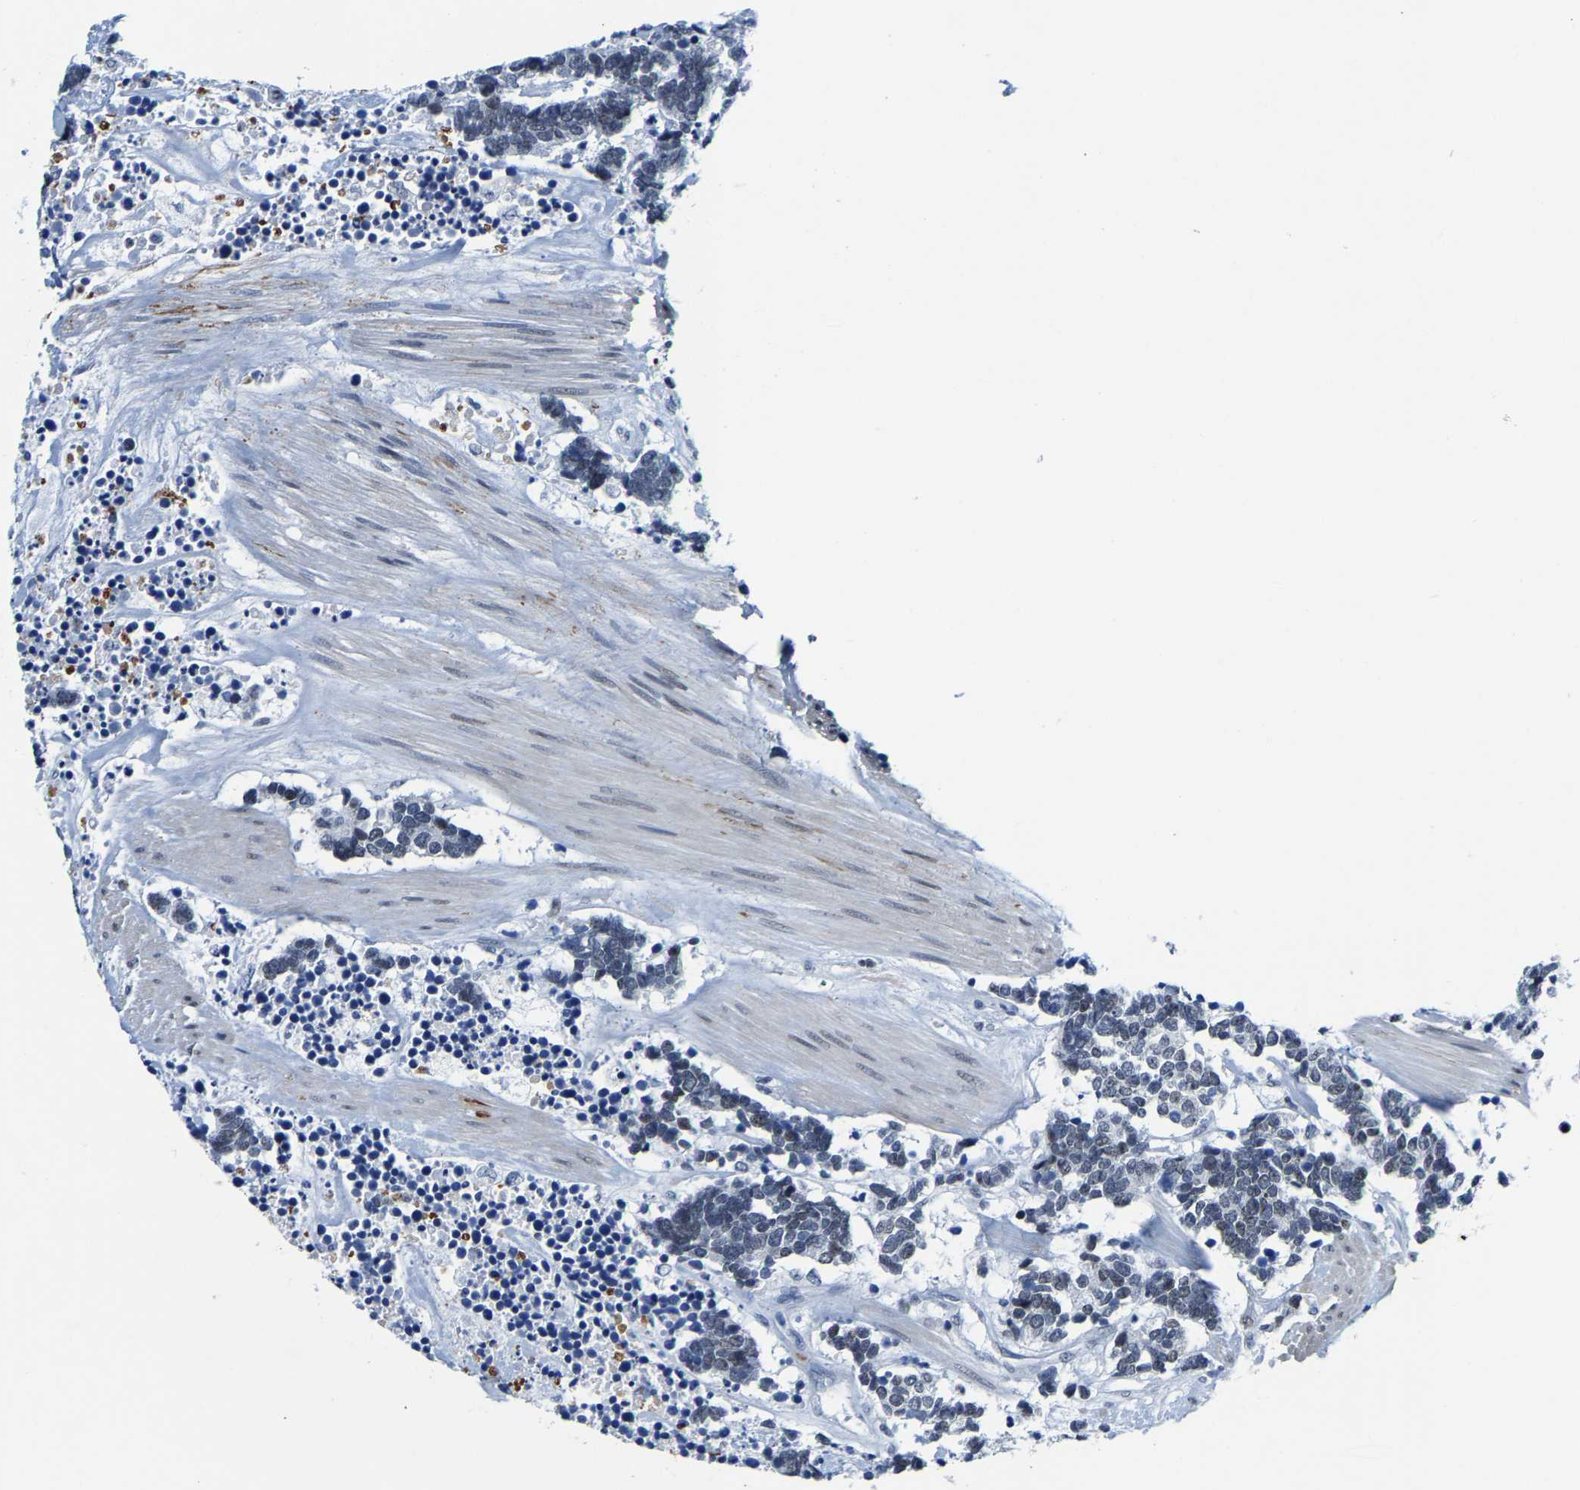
{"staining": {"intensity": "negative", "quantity": "none", "location": "none"}, "tissue": "carcinoid", "cell_type": "Tumor cells", "image_type": "cancer", "snomed": [{"axis": "morphology", "description": "Carcinoma, NOS"}, {"axis": "morphology", "description": "Carcinoid, malignant, NOS"}, {"axis": "topography", "description": "Urinary bladder"}], "caption": "An immunohistochemistry (IHC) image of malignant carcinoid is shown. There is no staining in tumor cells of malignant carcinoid. Nuclei are stained in blue.", "gene": "SETD1B", "patient": {"sex": "male", "age": 57}}